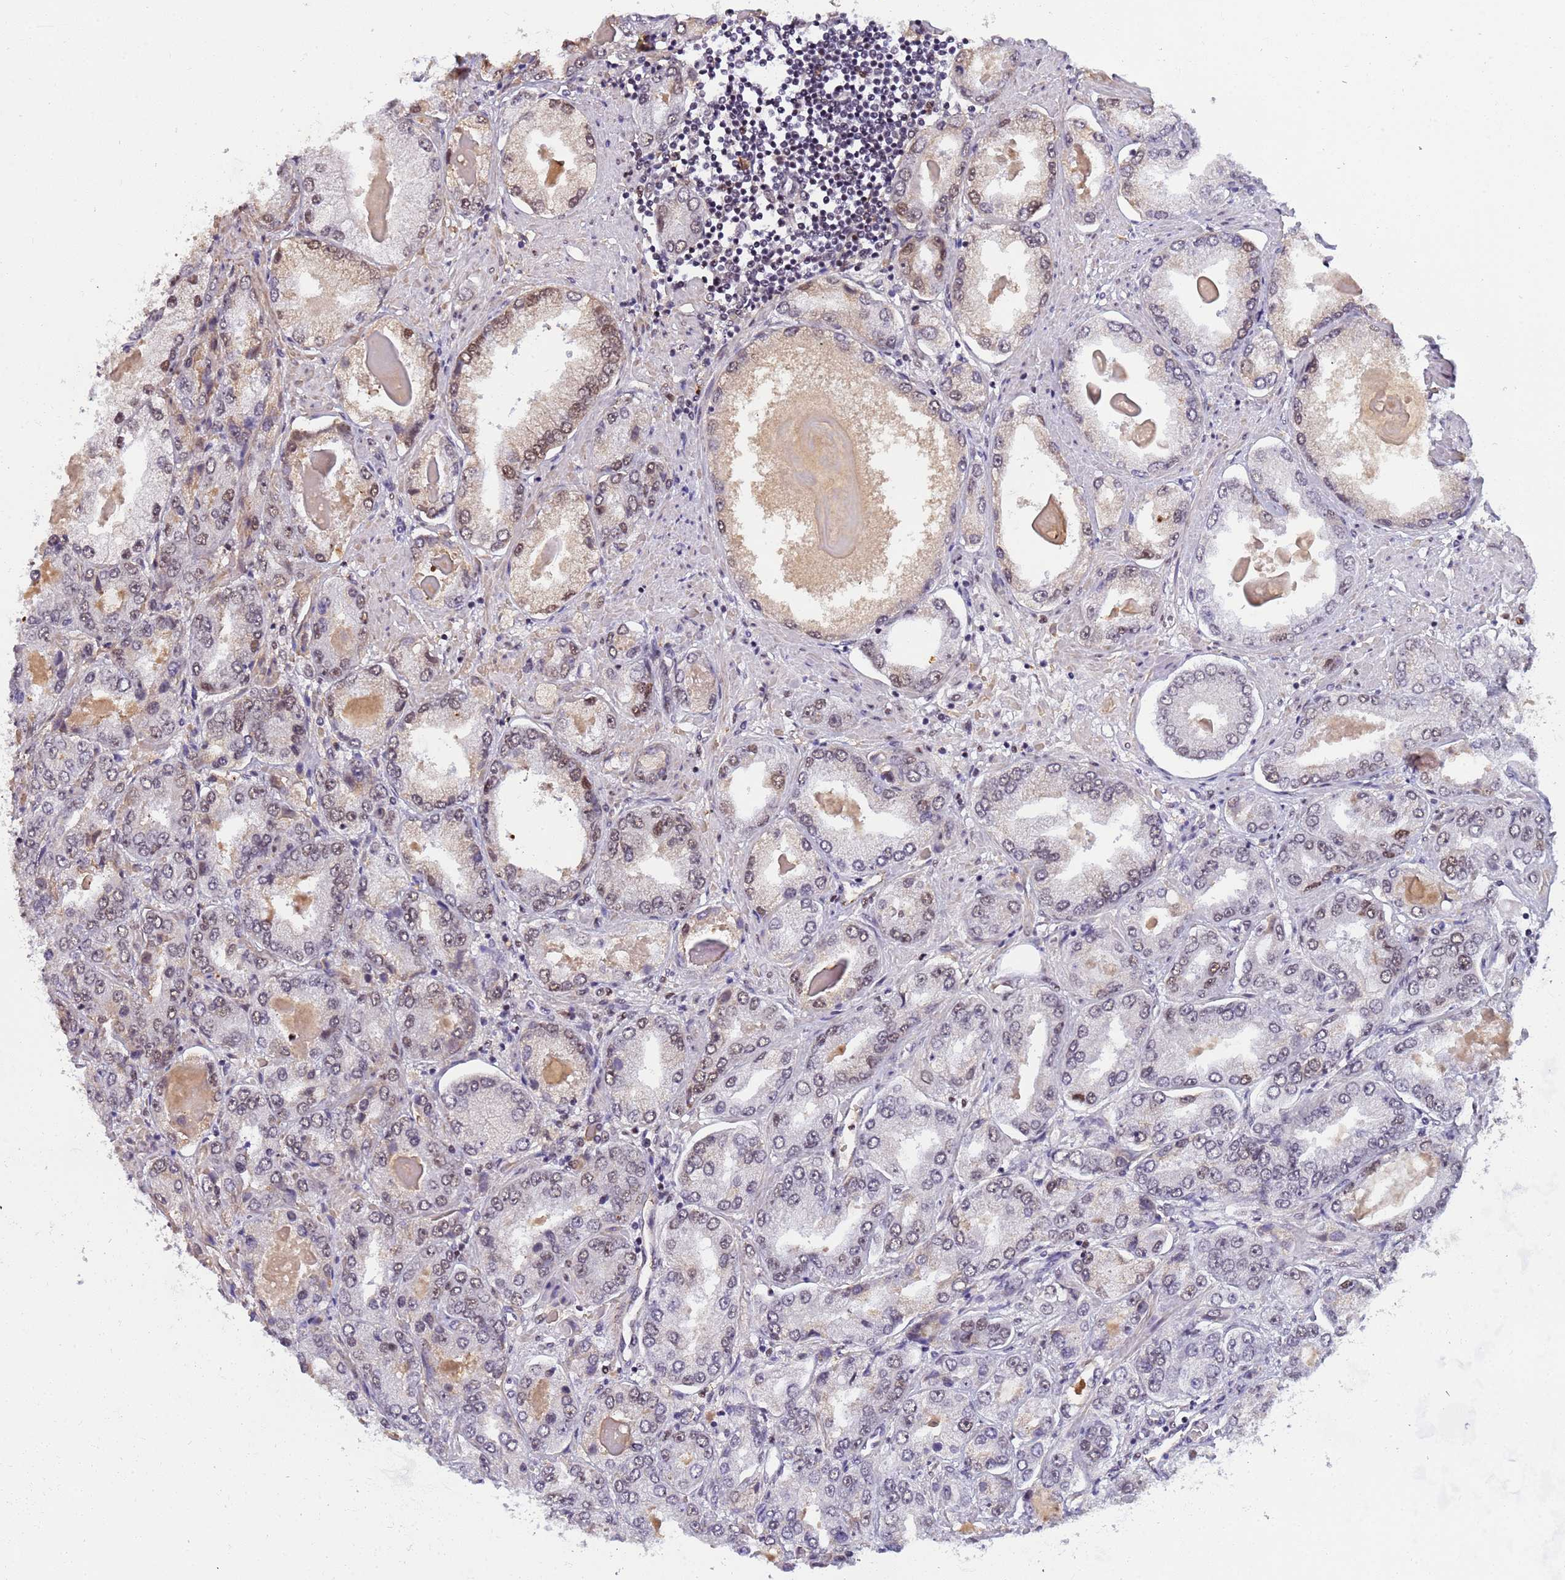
{"staining": {"intensity": "moderate", "quantity": "25%-75%", "location": "nuclear"}, "tissue": "prostate cancer", "cell_type": "Tumor cells", "image_type": "cancer", "snomed": [{"axis": "morphology", "description": "Adenocarcinoma, High grade"}, {"axis": "topography", "description": "Prostate"}], "caption": "Prostate cancer (high-grade adenocarcinoma) stained with DAB IHC shows medium levels of moderate nuclear expression in about 25%-75% of tumor cells.", "gene": "SRRT", "patient": {"sex": "male", "age": 68}}